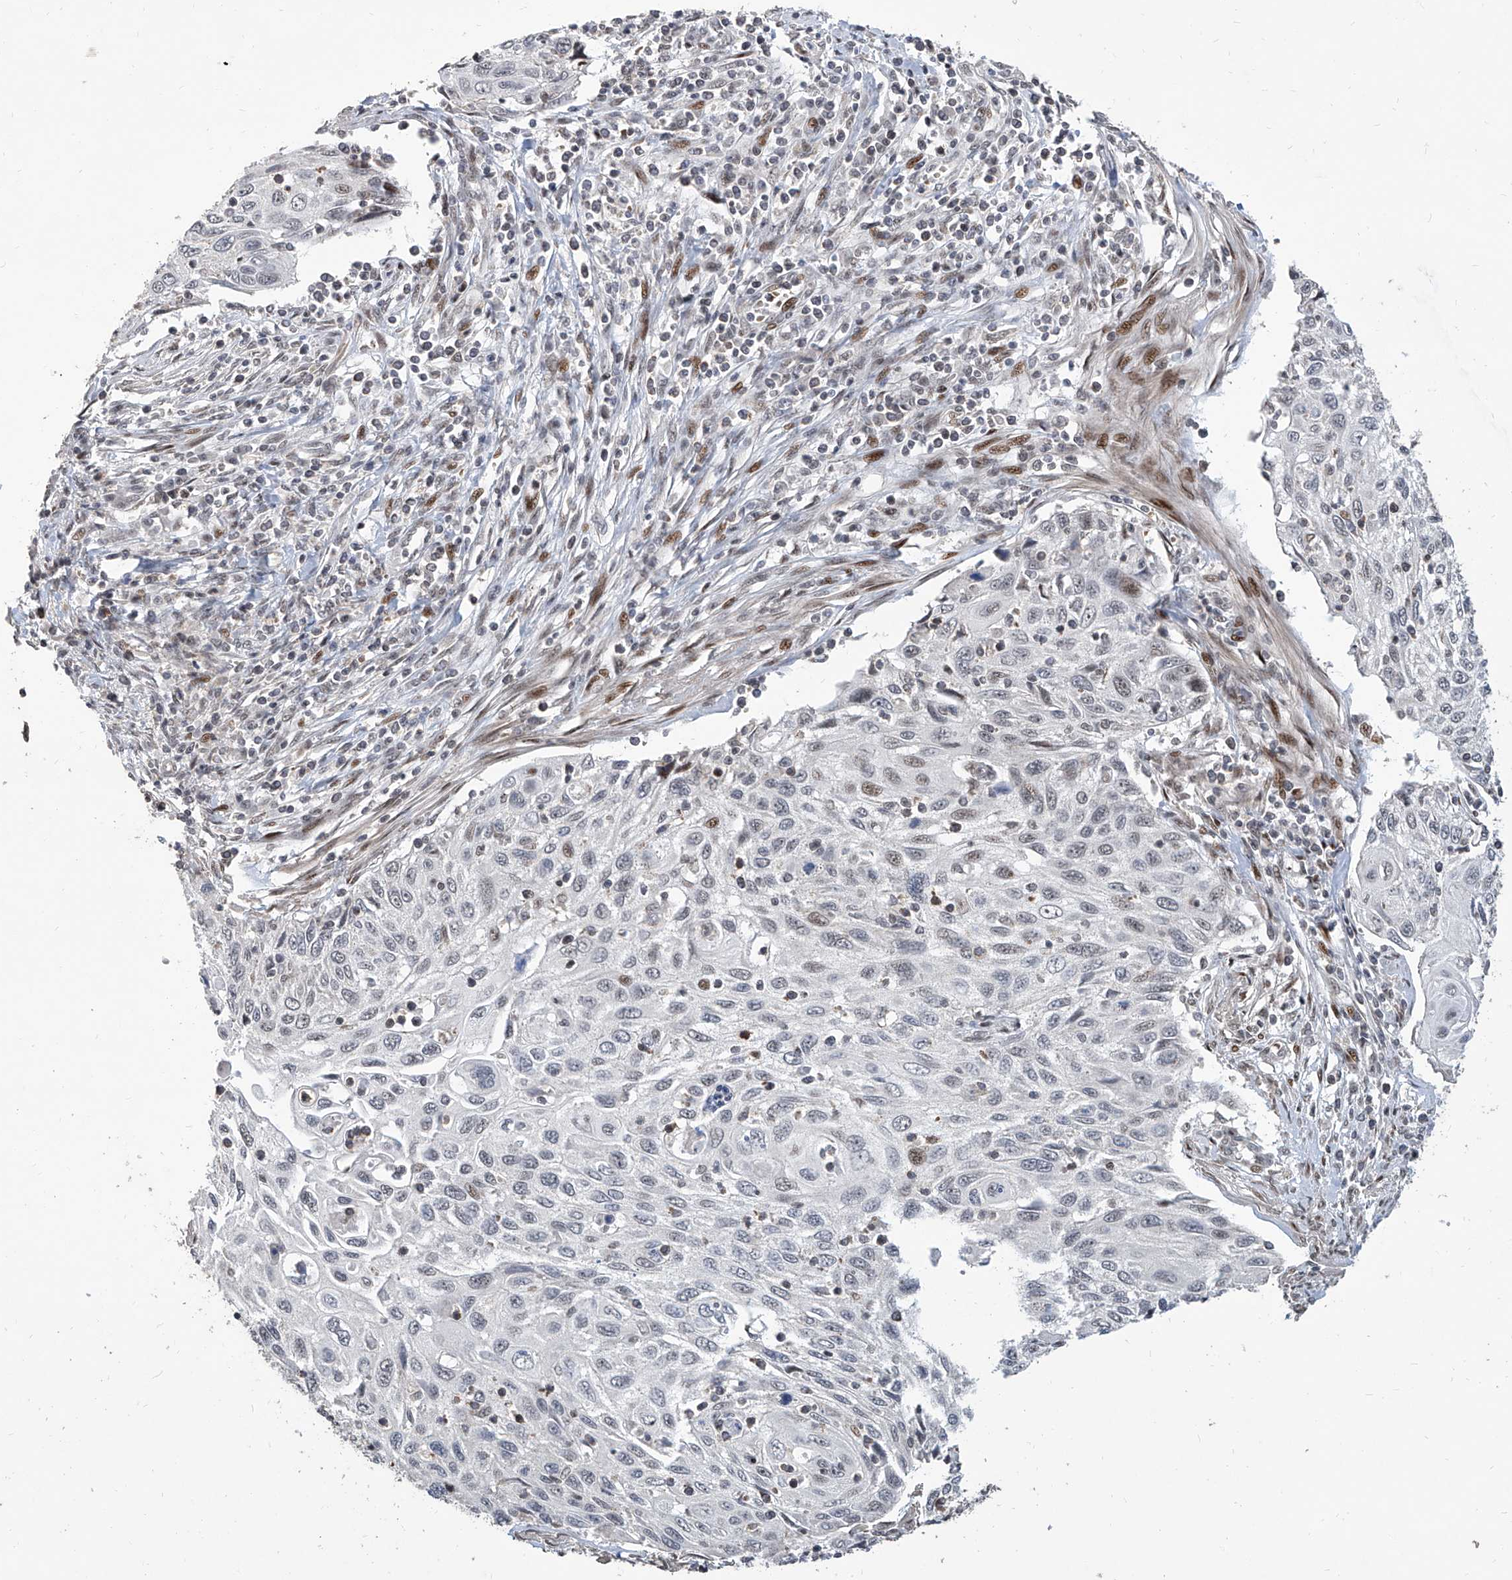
{"staining": {"intensity": "weak", "quantity": "<25%", "location": "nuclear"}, "tissue": "cervical cancer", "cell_type": "Tumor cells", "image_type": "cancer", "snomed": [{"axis": "morphology", "description": "Squamous cell carcinoma, NOS"}, {"axis": "topography", "description": "Cervix"}], "caption": "Tumor cells show no significant expression in squamous cell carcinoma (cervical).", "gene": "IRF2", "patient": {"sex": "female", "age": 70}}